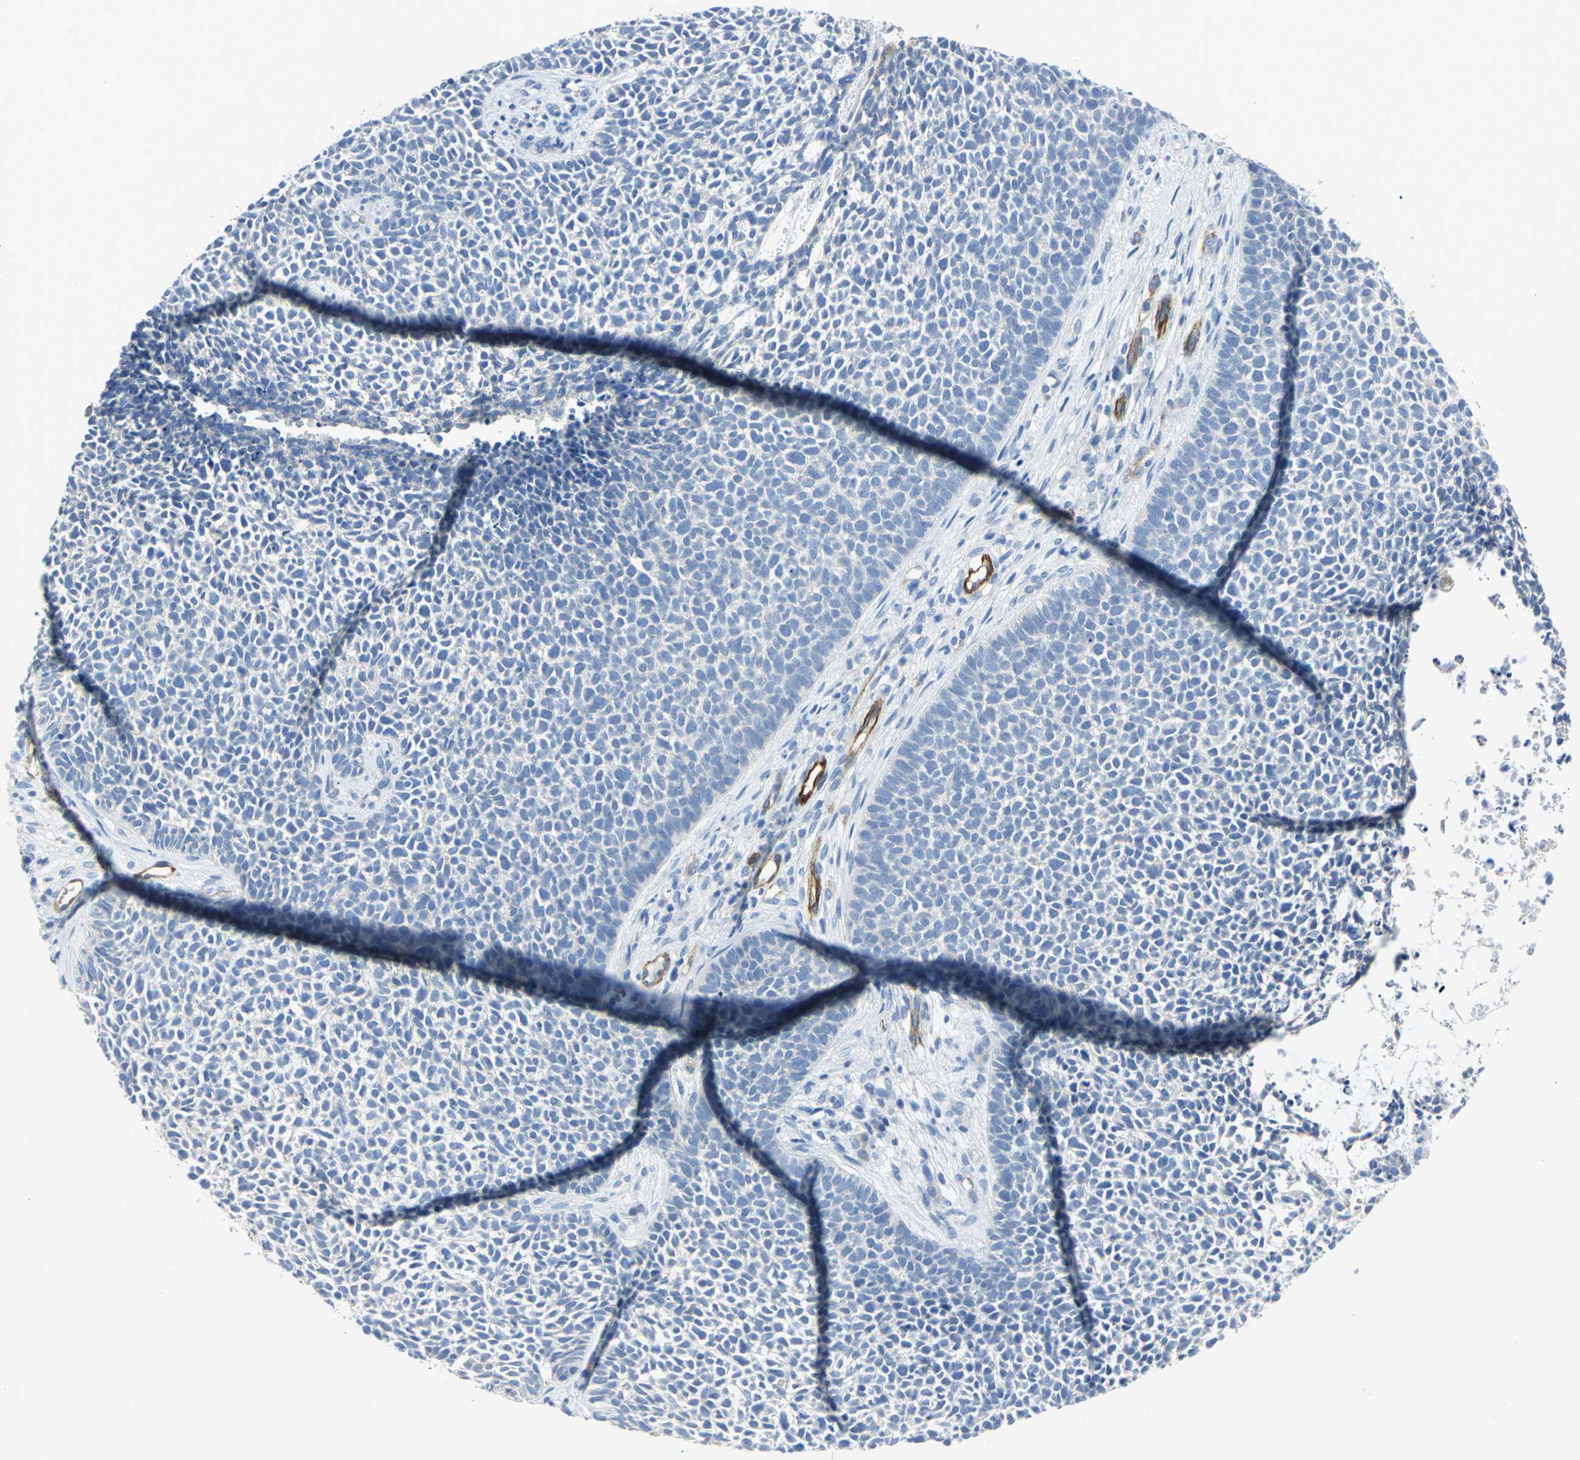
{"staining": {"intensity": "negative", "quantity": "none", "location": "none"}, "tissue": "skin cancer", "cell_type": "Tumor cells", "image_type": "cancer", "snomed": [{"axis": "morphology", "description": "Basal cell carcinoma"}, {"axis": "topography", "description": "Skin"}], "caption": "The immunohistochemistry (IHC) micrograph has no significant positivity in tumor cells of skin basal cell carcinoma tissue. Brightfield microscopy of immunohistochemistry stained with DAB (brown) and hematoxylin (blue), captured at high magnification.", "gene": "FLNB", "patient": {"sex": "female", "age": 84}}